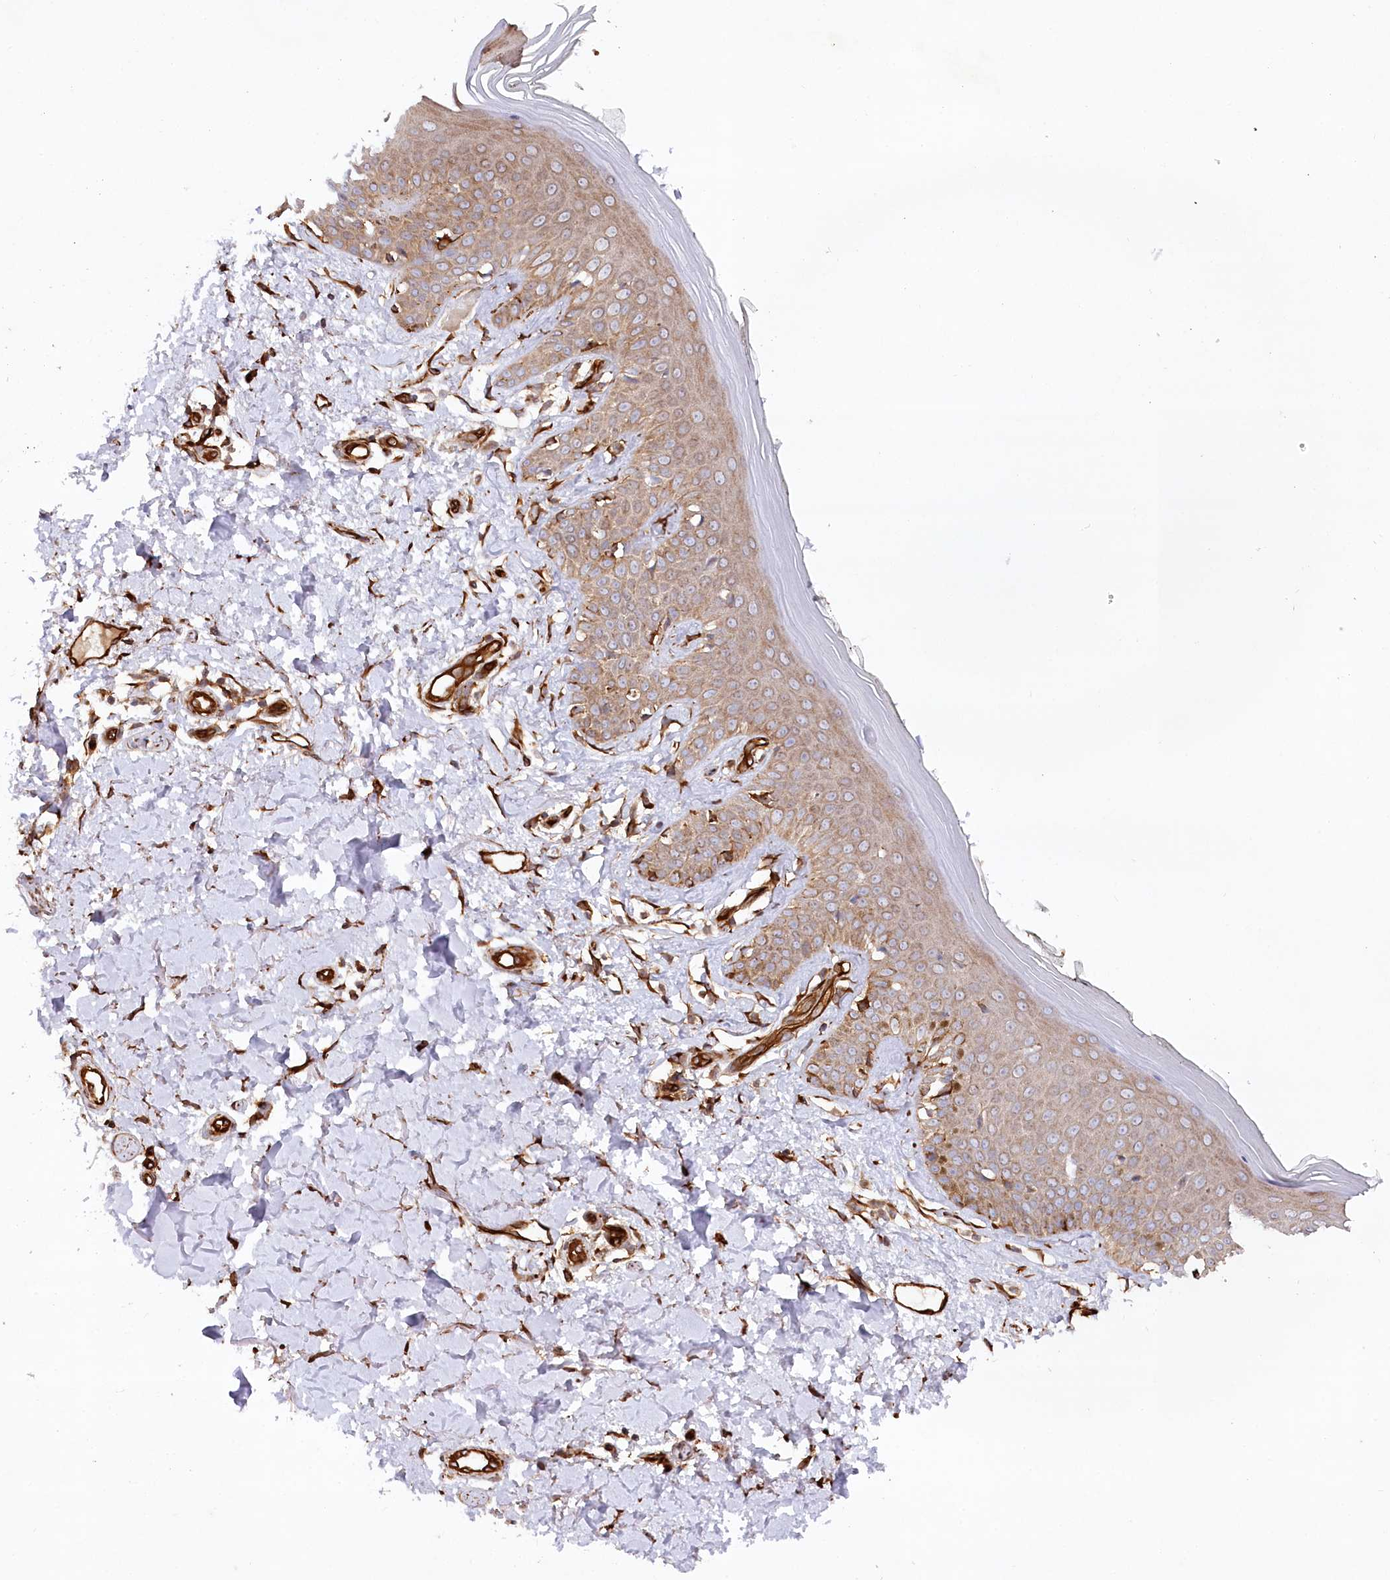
{"staining": {"intensity": "strong", "quantity": ">75%", "location": "cytoplasmic/membranous"}, "tissue": "skin", "cell_type": "Fibroblasts", "image_type": "normal", "snomed": [{"axis": "morphology", "description": "Normal tissue, NOS"}, {"axis": "topography", "description": "Skin"}], "caption": "Fibroblasts exhibit high levels of strong cytoplasmic/membranous positivity in approximately >75% of cells in normal skin.", "gene": "MTPAP", "patient": {"sex": "female", "age": 64}}